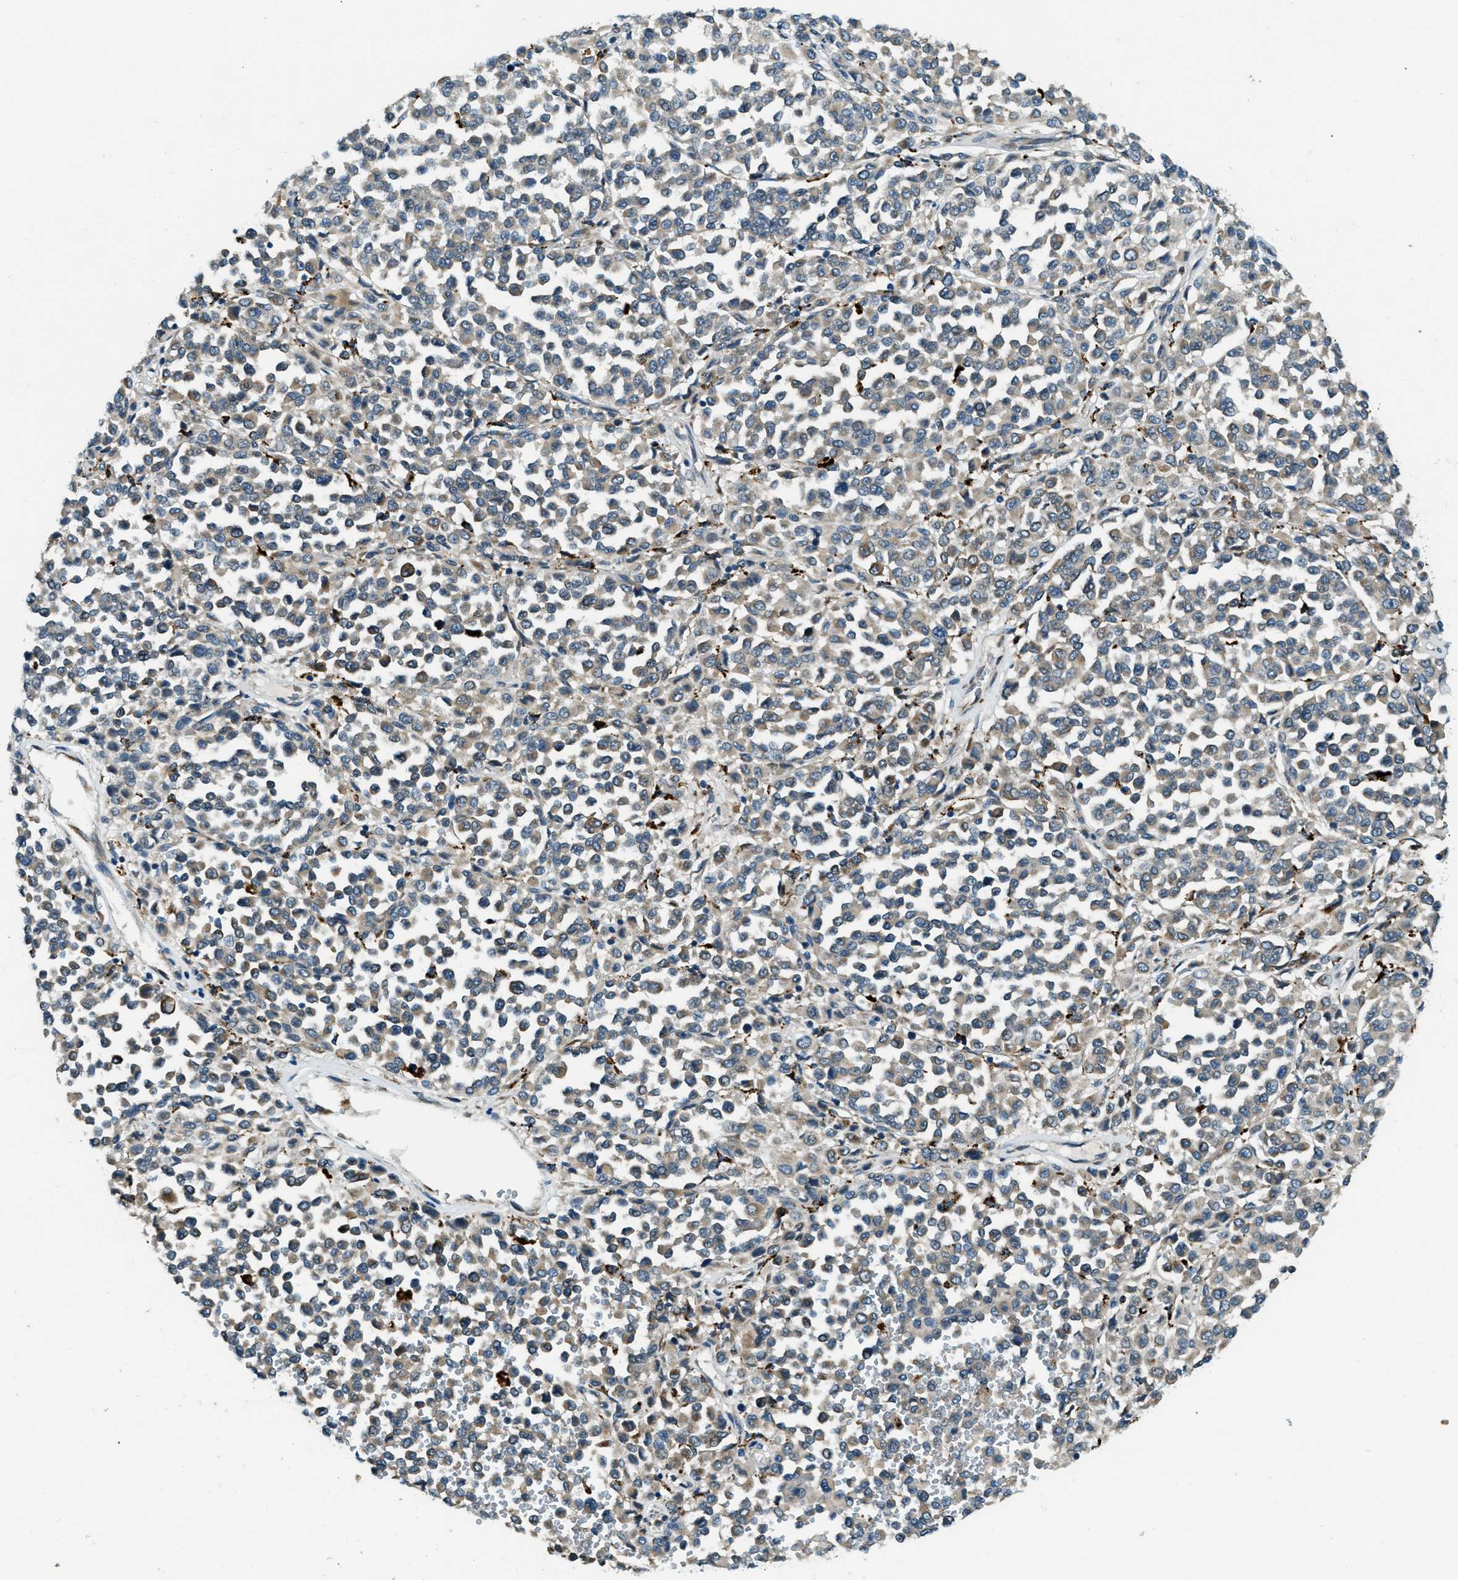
{"staining": {"intensity": "weak", "quantity": "<25%", "location": "cytoplasmic/membranous"}, "tissue": "melanoma", "cell_type": "Tumor cells", "image_type": "cancer", "snomed": [{"axis": "morphology", "description": "Malignant melanoma, Metastatic site"}, {"axis": "topography", "description": "Pancreas"}], "caption": "Immunohistochemistry (IHC) micrograph of neoplastic tissue: human melanoma stained with DAB displays no significant protein staining in tumor cells. Brightfield microscopy of immunohistochemistry stained with DAB (brown) and hematoxylin (blue), captured at high magnification.", "gene": "GINM1", "patient": {"sex": "female", "age": 30}}